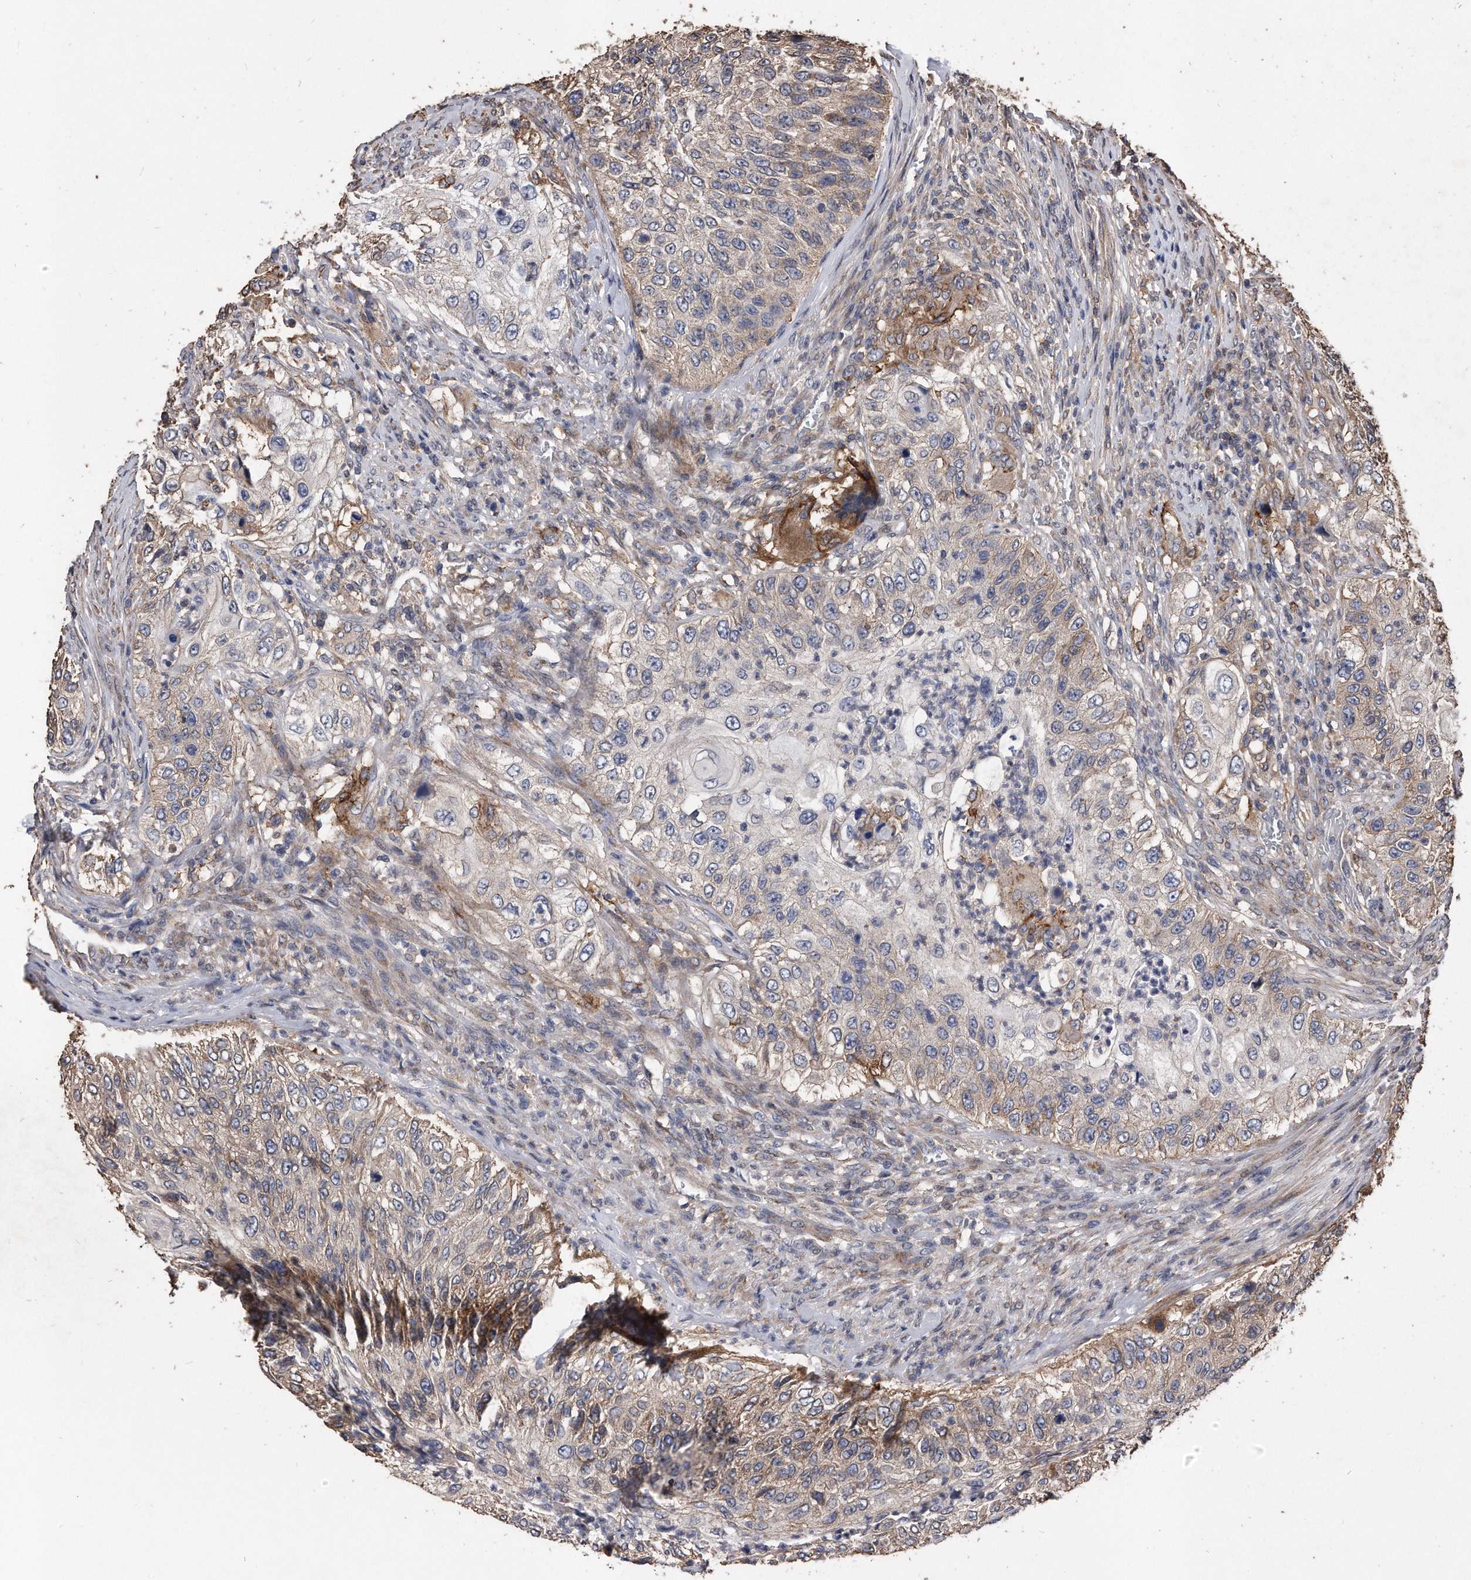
{"staining": {"intensity": "weak", "quantity": "25%-75%", "location": "cytoplasmic/membranous"}, "tissue": "urothelial cancer", "cell_type": "Tumor cells", "image_type": "cancer", "snomed": [{"axis": "morphology", "description": "Urothelial carcinoma, High grade"}, {"axis": "topography", "description": "Urinary bladder"}], "caption": "Protein expression analysis of human urothelial cancer reveals weak cytoplasmic/membranous positivity in about 25%-75% of tumor cells.", "gene": "IL20RA", "patient": {"sex": "female", "age": 60}}